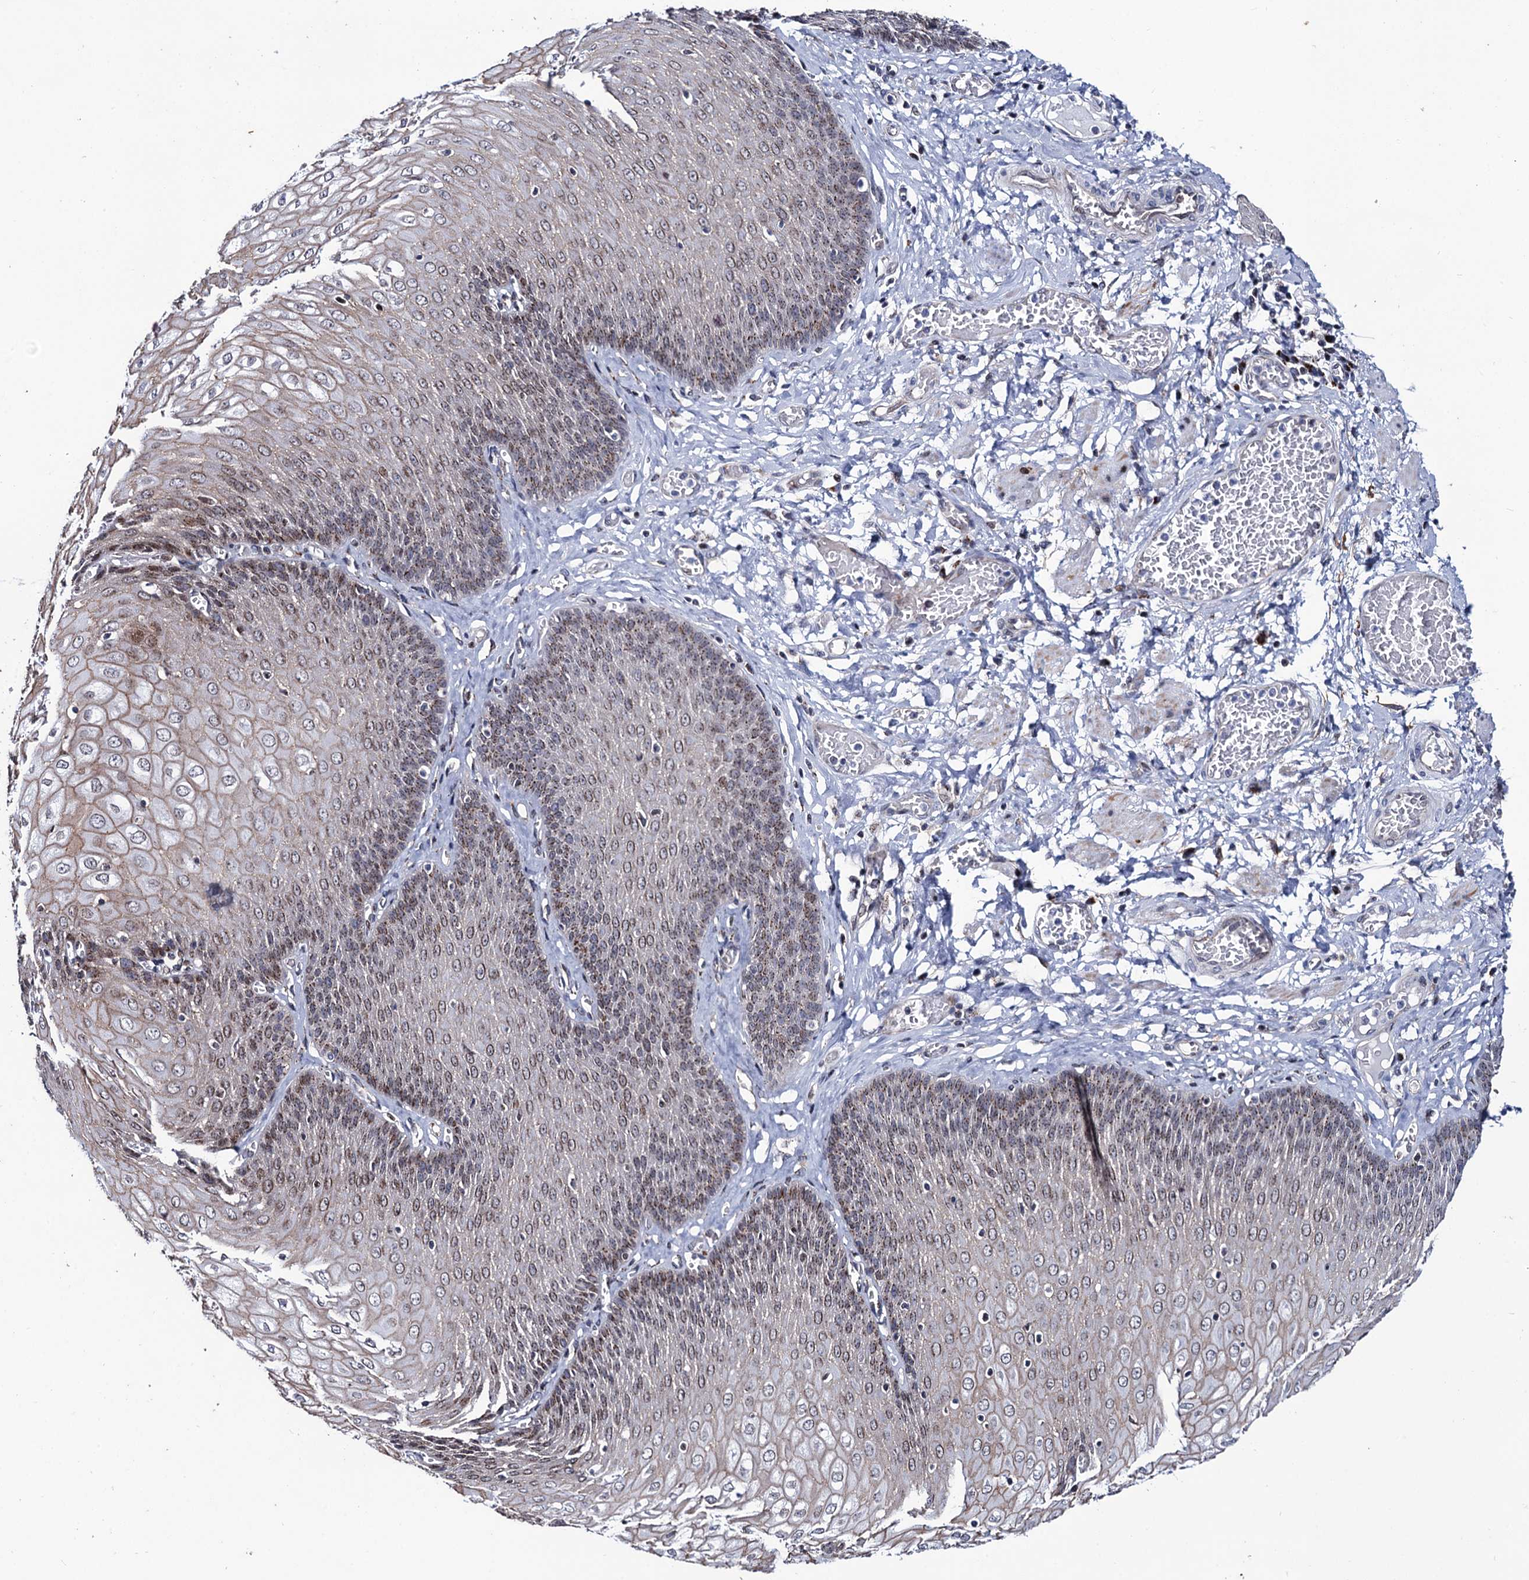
{"staining": {"intensity": "moderate", "quantity": "25%-75%", "location": "cytoplasmic/membranous,nuclear"}, "tissue": "esophagus", "cell_type": "Squamous epithelial cells", "image_type": "normal", "snomed": [{"axis": "morphology", "description": "Normal tissue, NOS"}, {"axis": "topography", "description": "Esophagus"}], "caption": "Immunohistochemistry of benign human esophagus shows medium levels of moderate cytoplasmic/membranous,nuclear positivity in approximately 25%-75% of squamous epithelial cells.", "gene": "THAP2", "patient": {"sex": "male", "age": 60}}